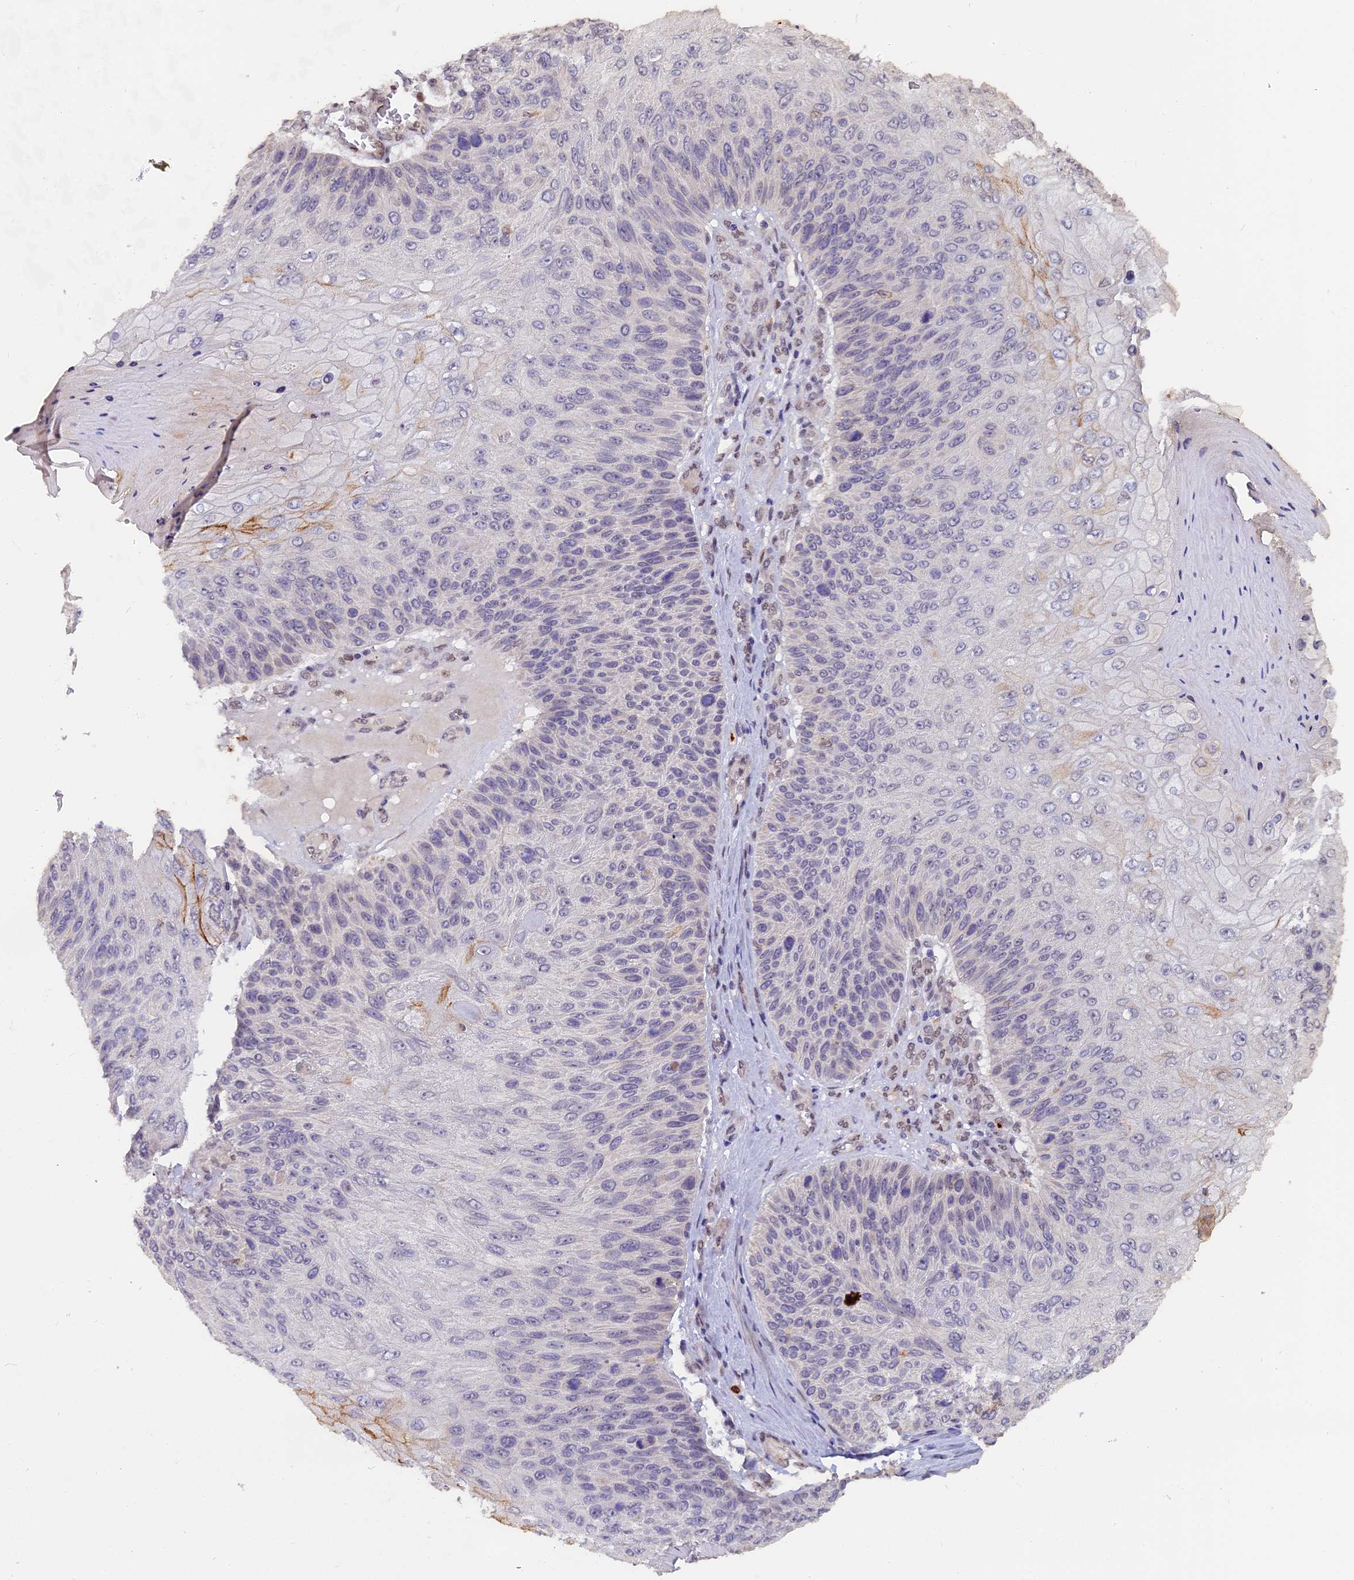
{"staining": {"intensity": "negative", "quantity": "none", "location": "none"}, "tissue": "skin cancer", "cell_type": "Tumor cells", "image_type": "cancer", "snomed": [{"axis": "morphology", "description": "Squamous cell carcinoma, NOS"}, {"axis": "topography", "description": "Skin"}], "caption": "High power microscopy micrograph of an immunohistochemistry (IHC) histopathology image of skin cancer, revealing no significant positivity in tumor cells. Nuclei are stained in blue.", "gene": "FAM118B", "patient": {"sex": "female", "age": 88}}